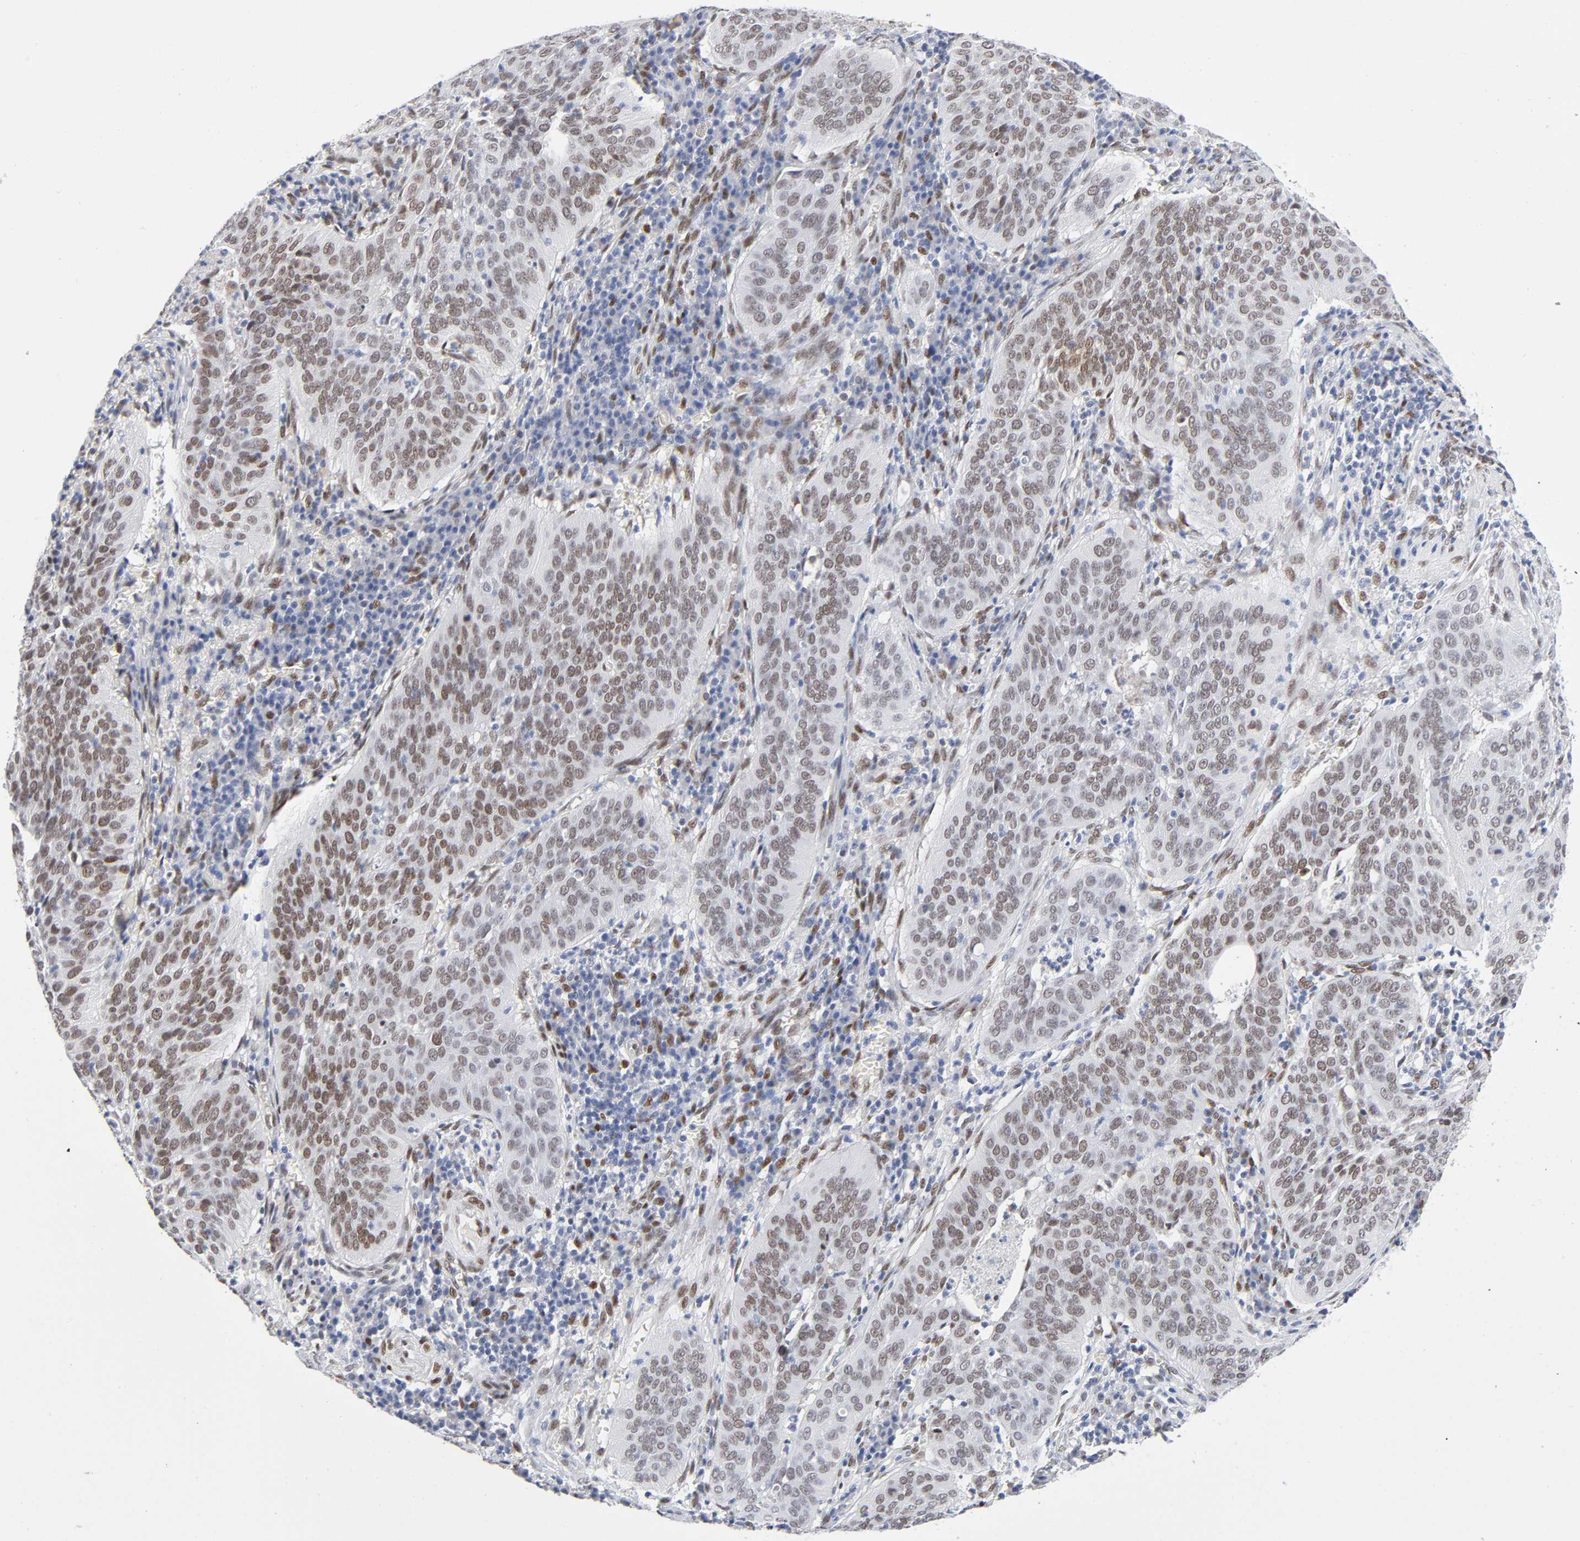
{"staining": {"intensity": "moderate", "quantity": ">75%", "location": "nuclear"}, "tissue": "cervical cancer", "cell_type": "Tumor cells", "image_type": "cancer", "snomed": [{"axis": "morphology", "description": "Squamous cell carcinoma, NOS"}, {"axis": "topography", "description": "Cervix"}], "caption": "Tumor cells exhibit moderate nuclear expression in approximately >75% of cells in squamous cell carcinoma (cervical). (brown staining indicates protein expression, while blue staining denotes nuclei).", "gene": "NFIC", "patient": {"sex": "female", "age": 39}}